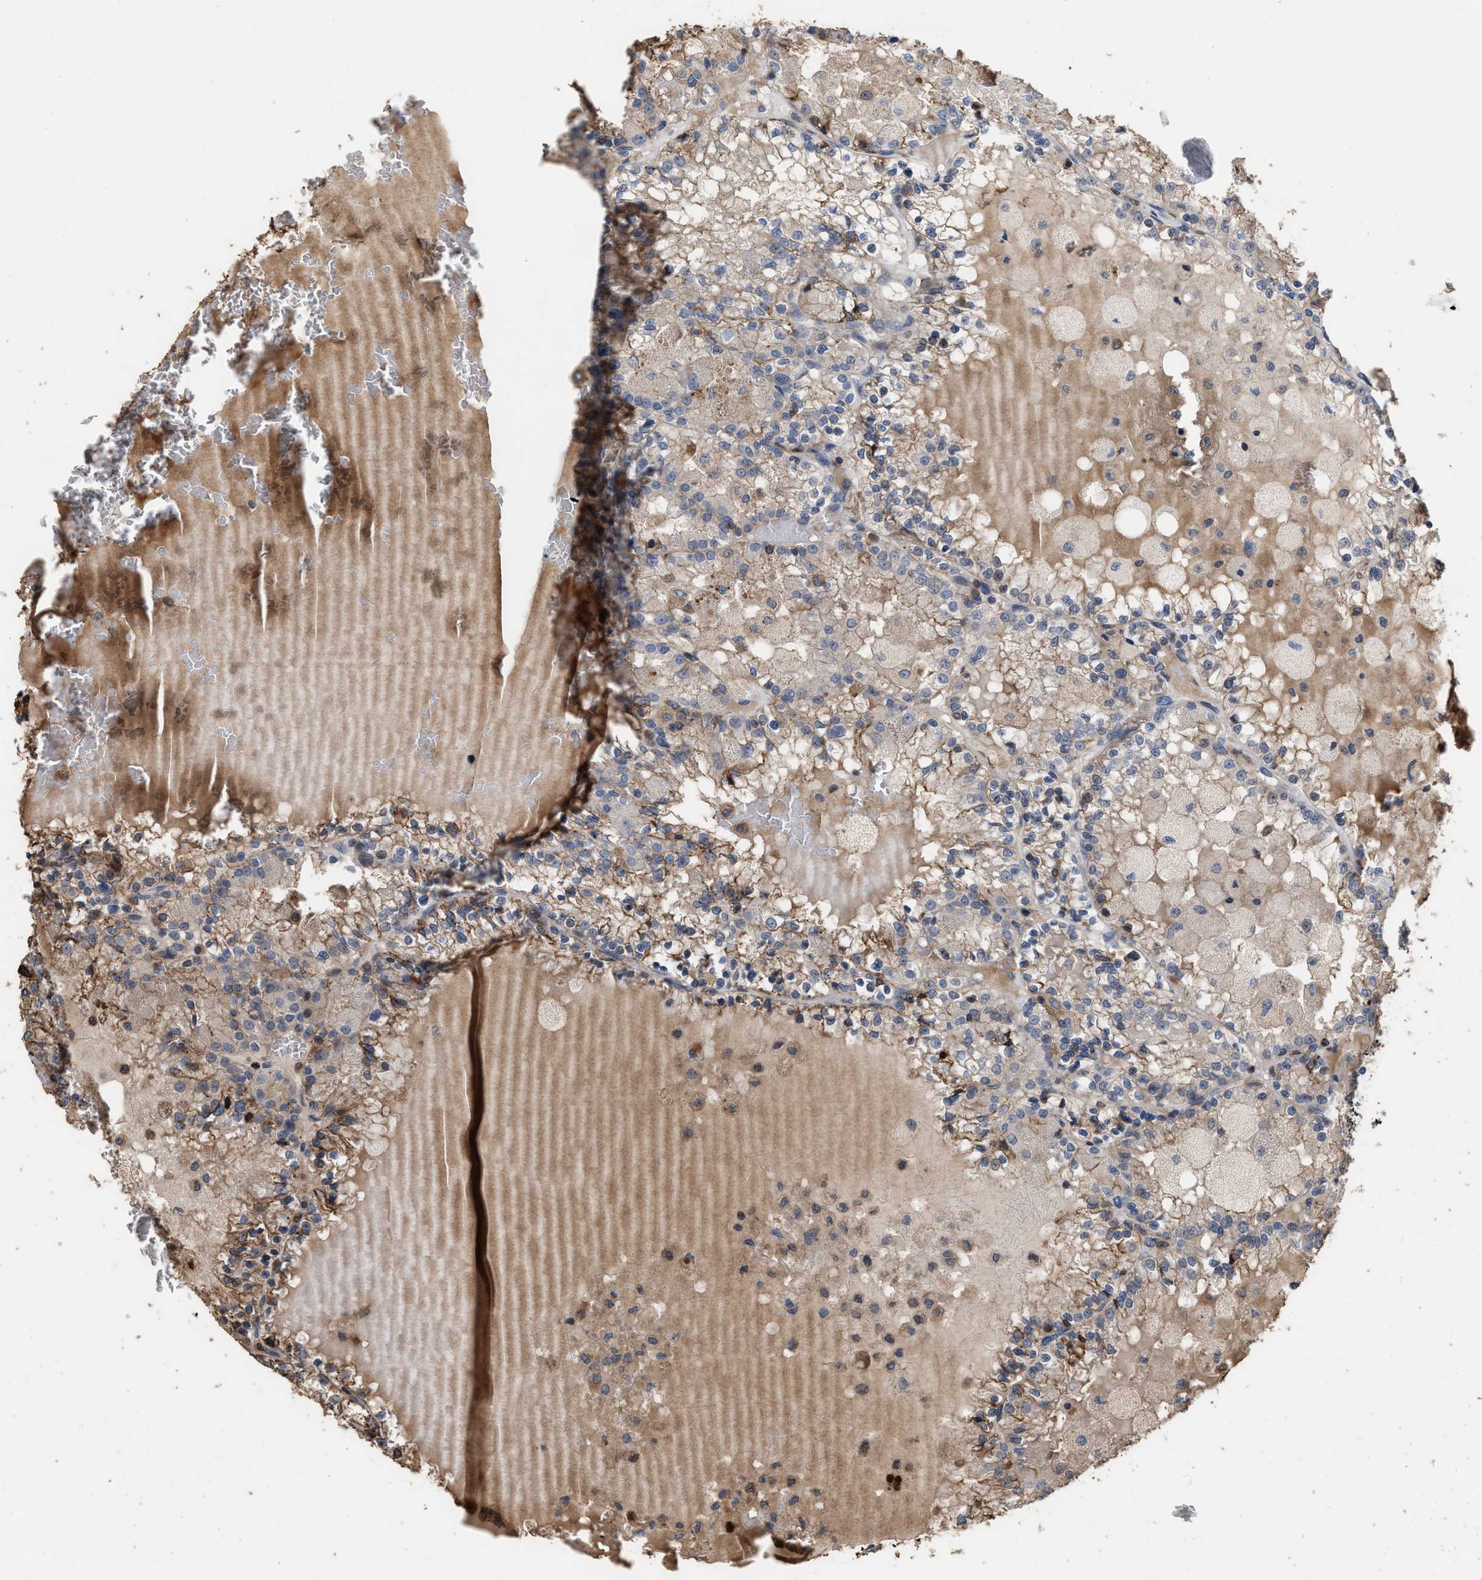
{"staining": {"intensity": "moderate", "quantity": "25%-75%", "location": "cytoplasmic/membranous"}, "tissue": "renal cancer", "cell_type": "Tumor cells", "image_type": "cancer", "snomed": [{"axis": "morphology", "description": "Adenocarcinoma, NOS"}, {"axis": "topography", "description": "Kidney"}], "caption": "Human adenocarcinoma (renal) stained with a brown dye reveals moderate cytoplasmic/membranous positive positivity in approximately 25%-75% of tumor cells.", "gene": "TDRKH", "patient": {"sex": "female", "age": 56}}